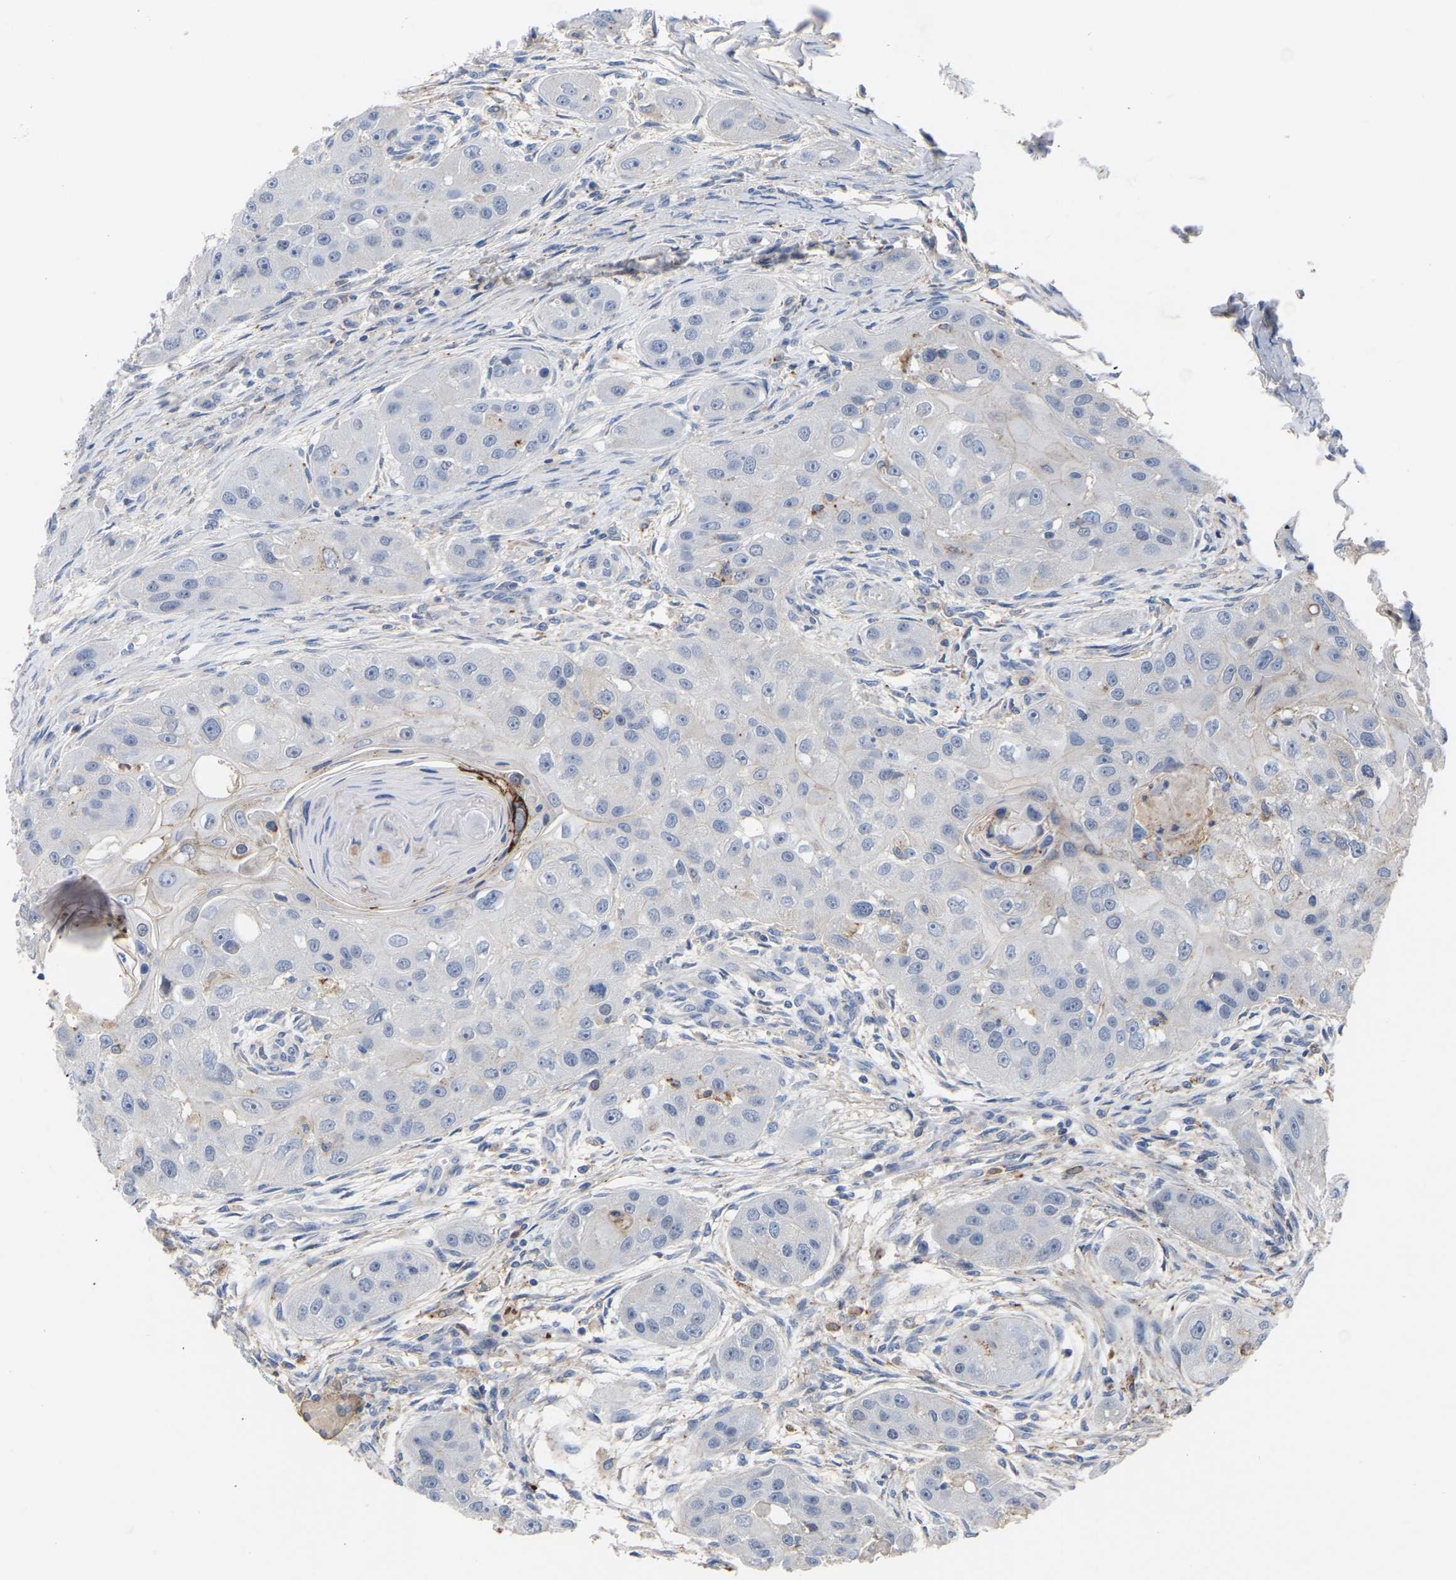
{"staining": {"intensity": "negative", "quantity": "none", "location": "none"}, "tissue": "head and neck cancer", "cell_type": "Tumor cells", "image_type": "cancer", "snomed": [{"axis": "morphology", "description": "Normal tissue, NOS"}, {"axis": "morphology", "description": "Squamous cell carcinoma, NOS"}, {"axis": "topography", "description": "Skeletal muscle"}, {"axis": "topography", "description": "Head-Neck"}], "caption": "Immunohistochemistry of head and neck cancer exhibits no positivity in tumor cells. (Brightfield microscopy of DAB immunohistochemistry (IHC) at high magnification).", "gene": "ZNF449", "patient": {"sex": "male", "age": 51}}